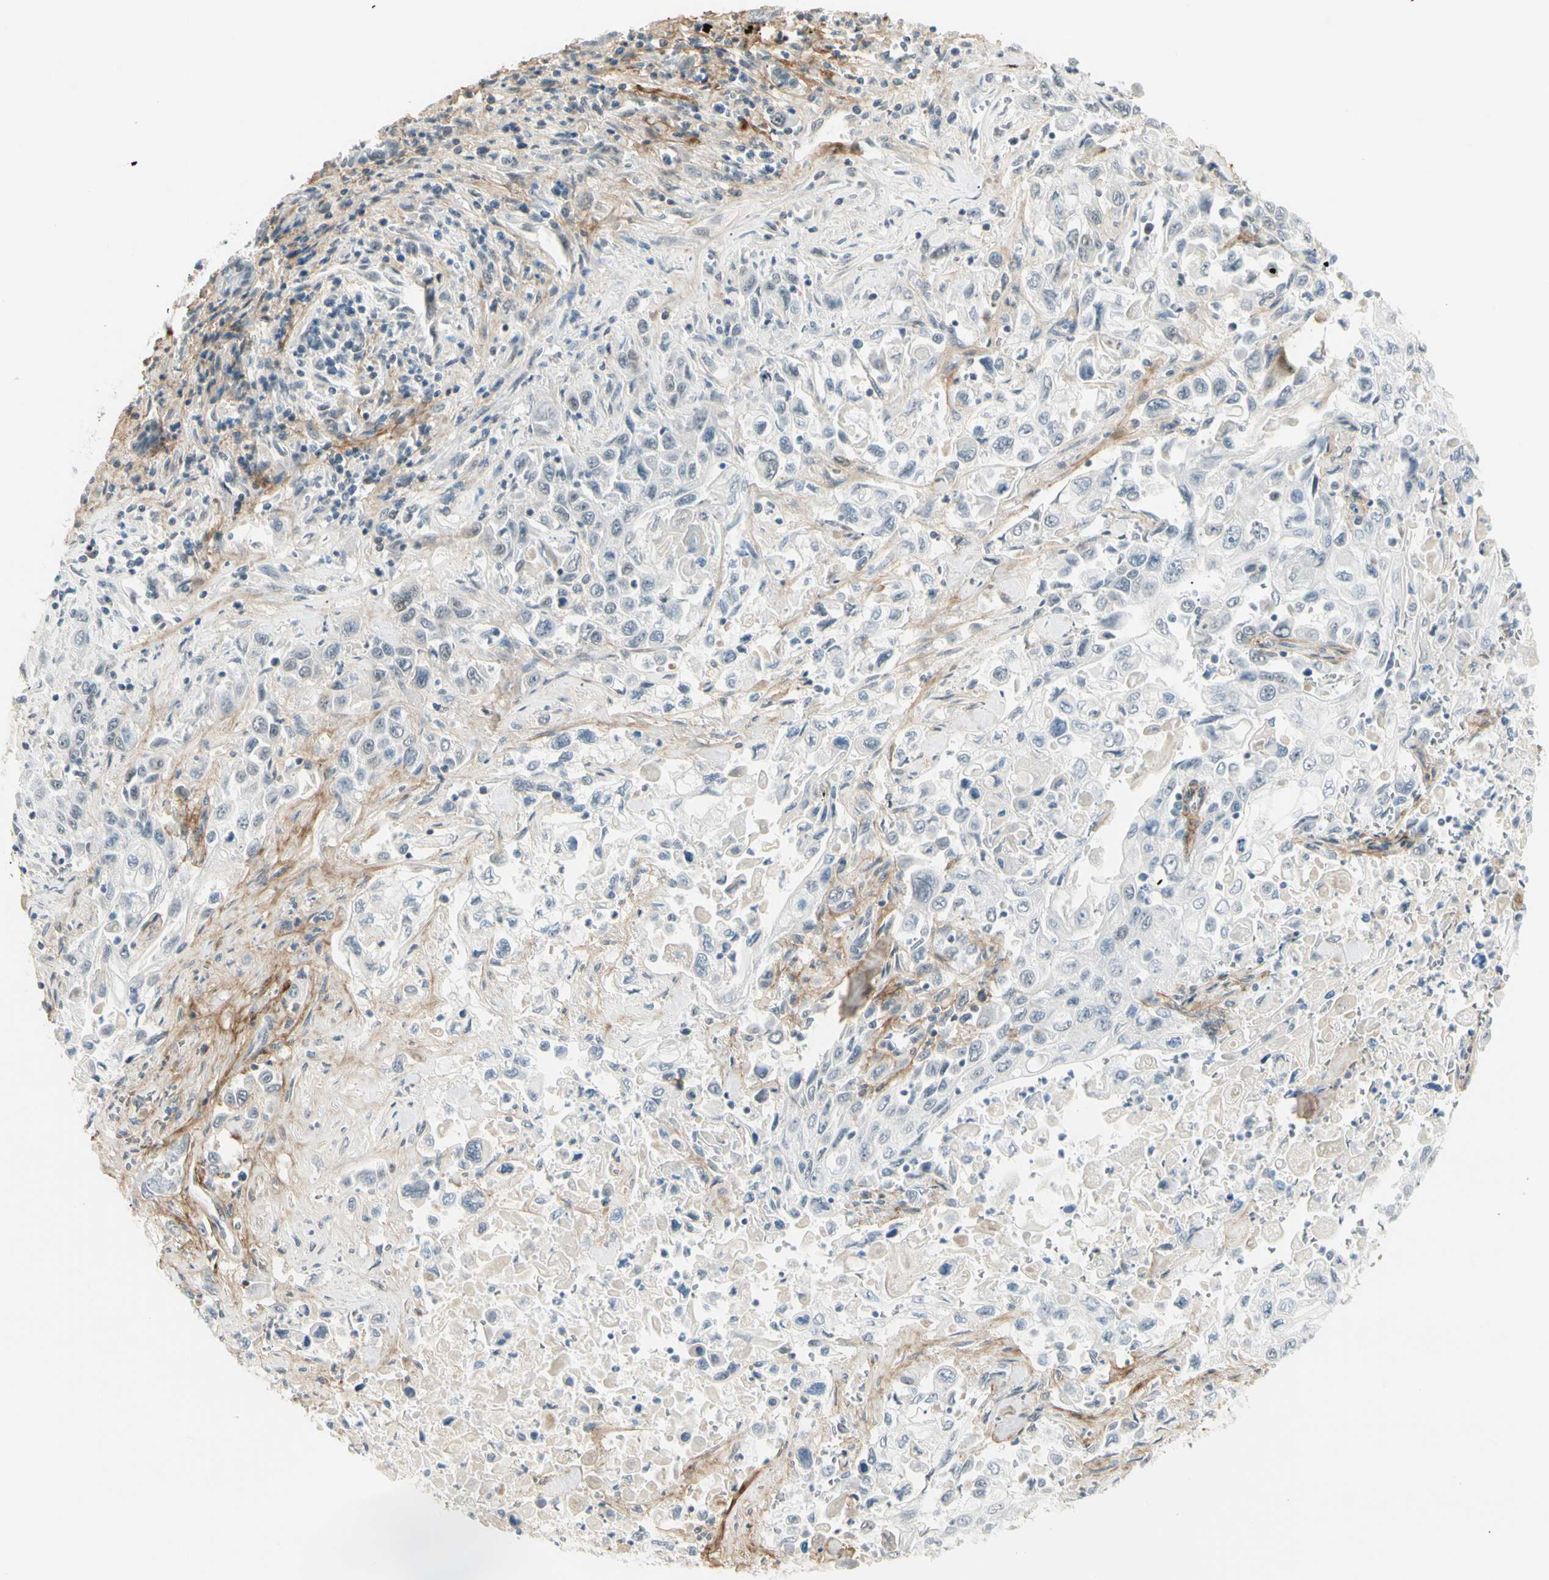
{"staining": {"intensity": "negative", "quantity": "none", "location": "none"}, "tissue": "pancreatic cancer", "cell_type": "Tumor cells", "image_type": "cancer", "snomed": [{"axis": "morphology", "description": "Adenocarcinoma, NOS"}, {"axis": "topography", "description": "Pancreas"}], "caption": "There is no significant expression in tumor cells of adenocarcinoma (pancreatic).", "gene": "ASPN", "patient": {"sex": "male", "age": 70}}